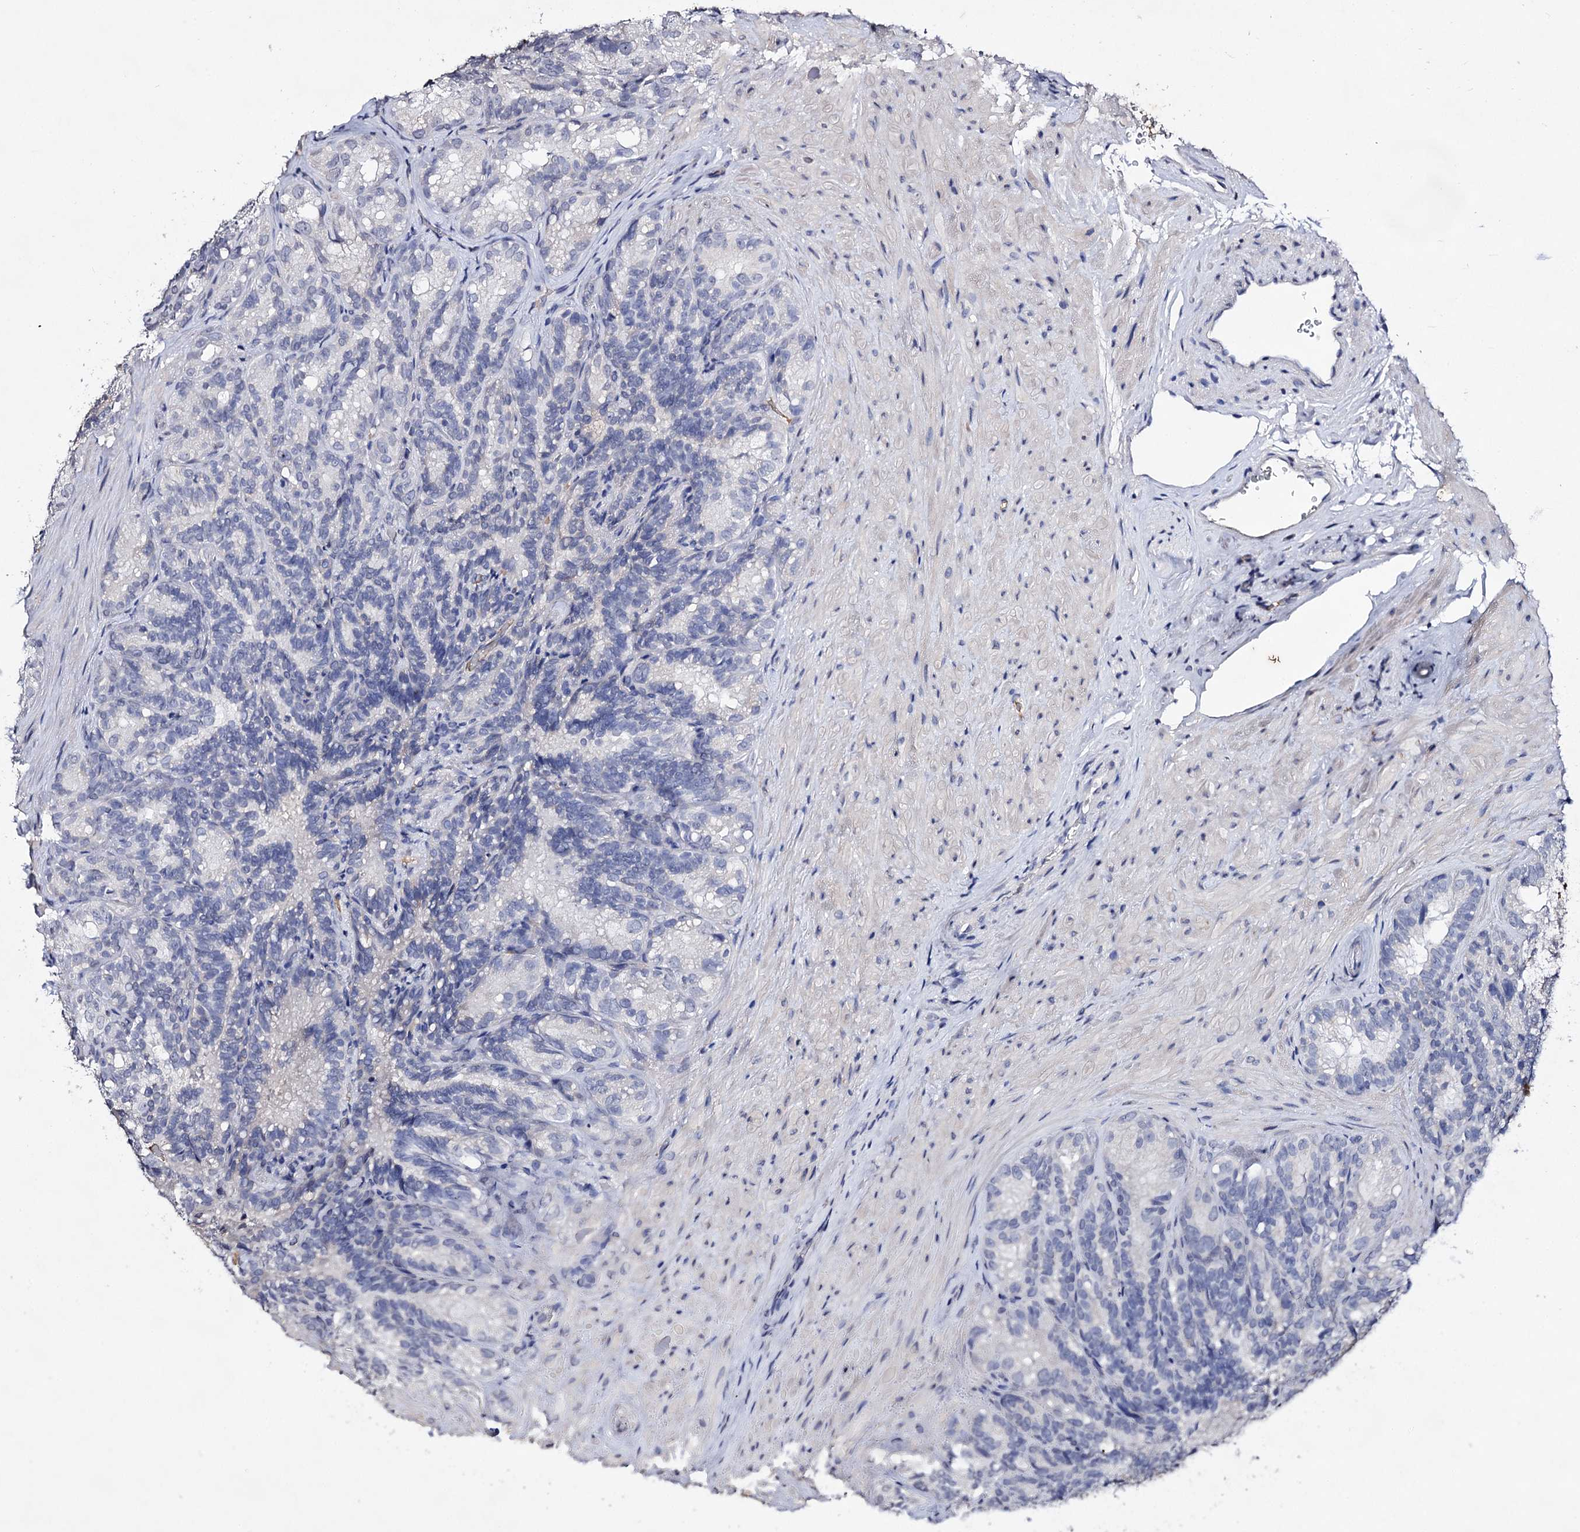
{"staining": {"intensity": "negative", "quantity": "none", "location": "none"}, "tissue": "seminal vesicle", "cell_type": "Glandular cells", "image_type": "normal", "snomed": [{"axis": "morphology", "description": "Normal tissue, NOS"}, {"axis": "topography", "description": "Seminal veicle"}], "caption": "DAB (3,3'-diaminobenzidine) immunohistochemical staining of unremarkable seminal vesicle demonstrates no significant staining in glandular cells.", "gene": "PLIN1", "patient": {"sex": "male", "age": 60}}